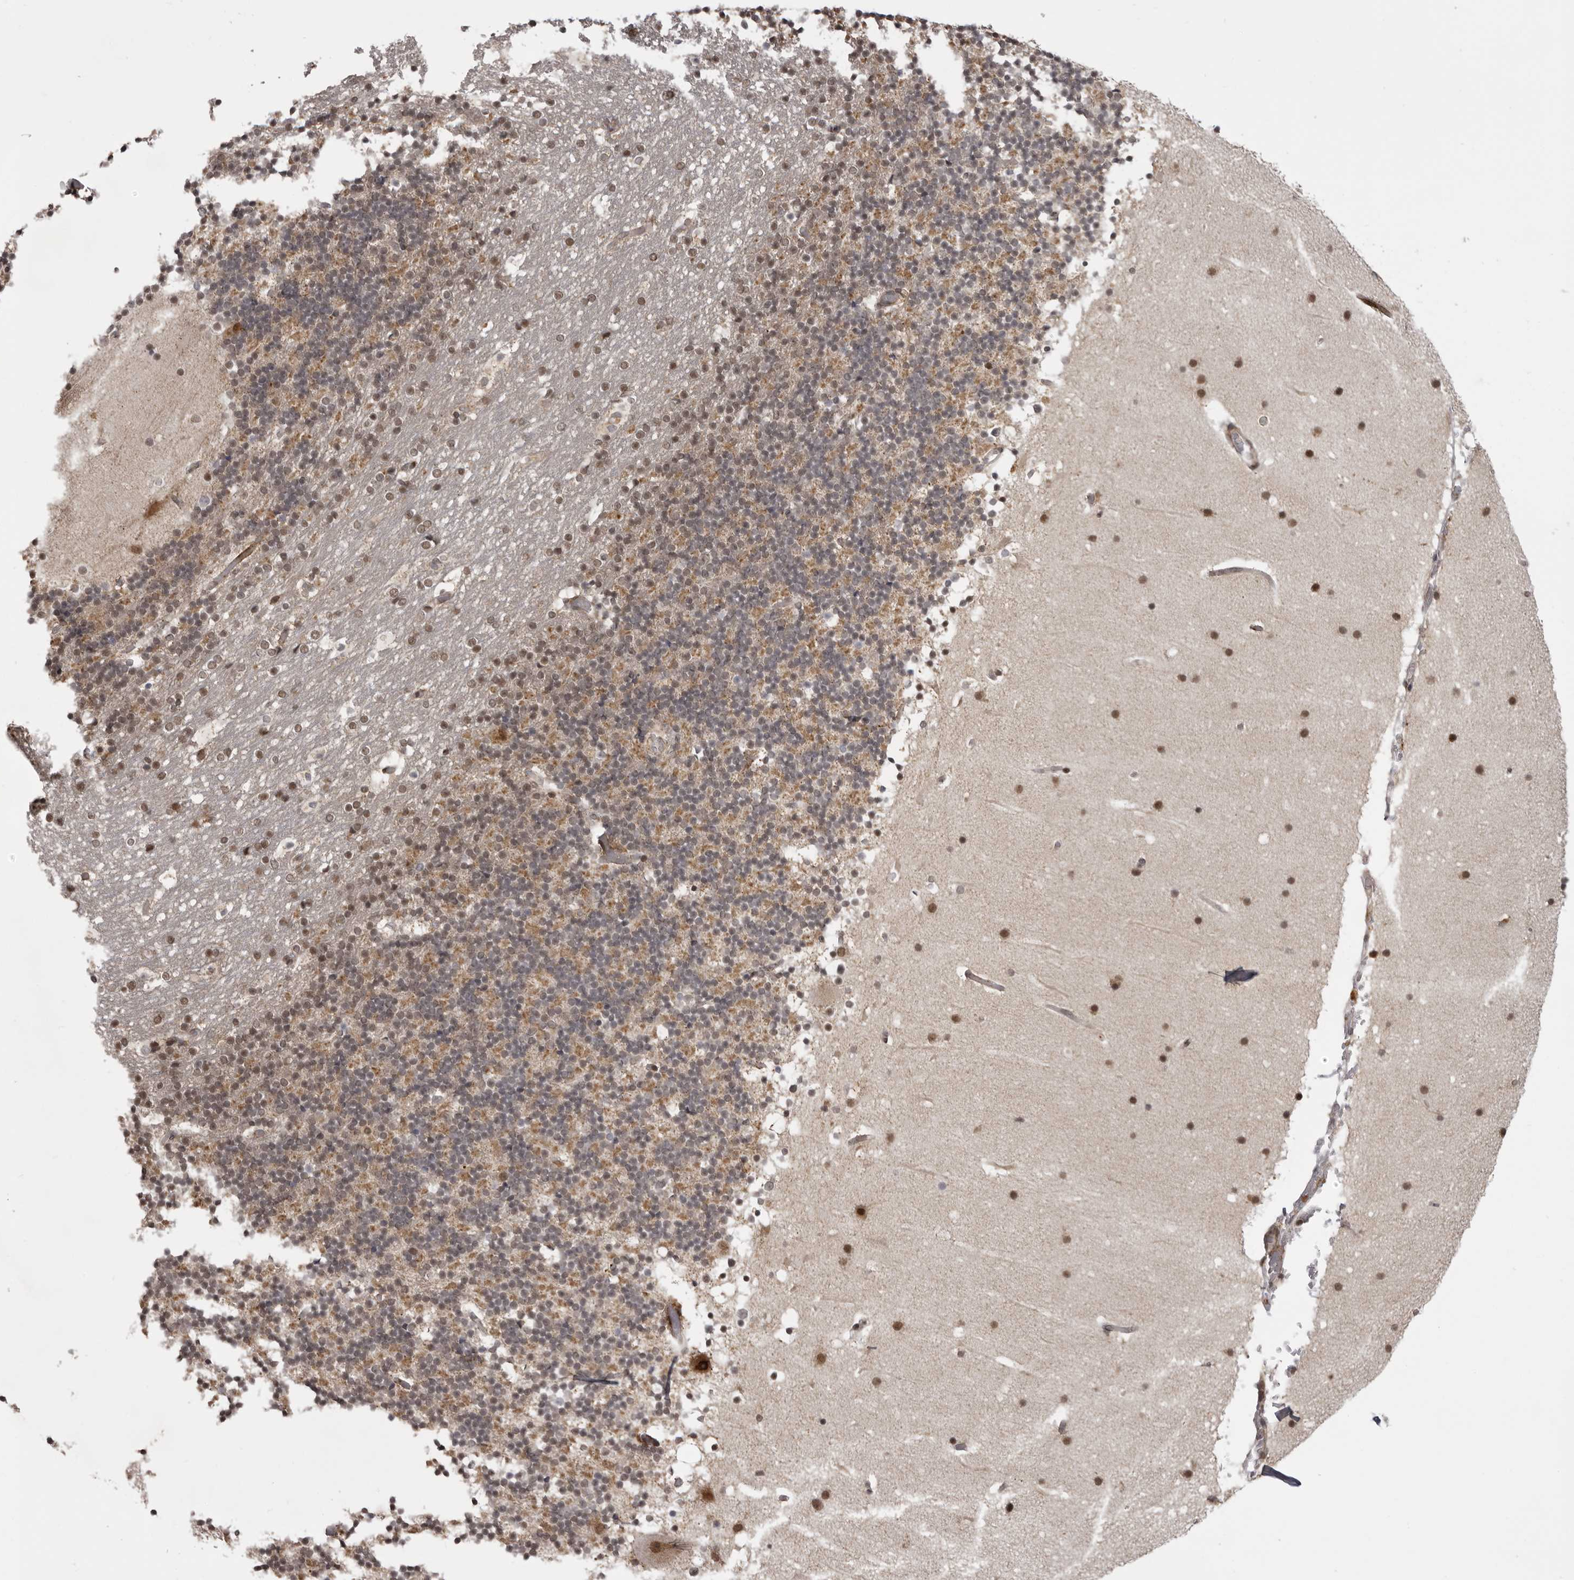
{"staining": {"intensity": "moderate", "quantity": "25%-75%", "location": "cytoplasmic/membranous,nuclear"}, "tissue": "cerebellum", "cell_type": "Cells in granular layer", "image_type": "normal", "snomed": [{"axis": "morphology", "description": "Normal tissue, NOS"}, {"axis": "topography", "description": "Cerebellum"}], "caption": "Moderate cytoplasmic/membranous,nuclear positivity for a protein is appreciated in approximately 25%-75% of cells in granular layer of normal cerebellum using immunohistochemistry (IHC).", "gene": "C1orf109", "patient": {"sex": "male", "age": 57}}